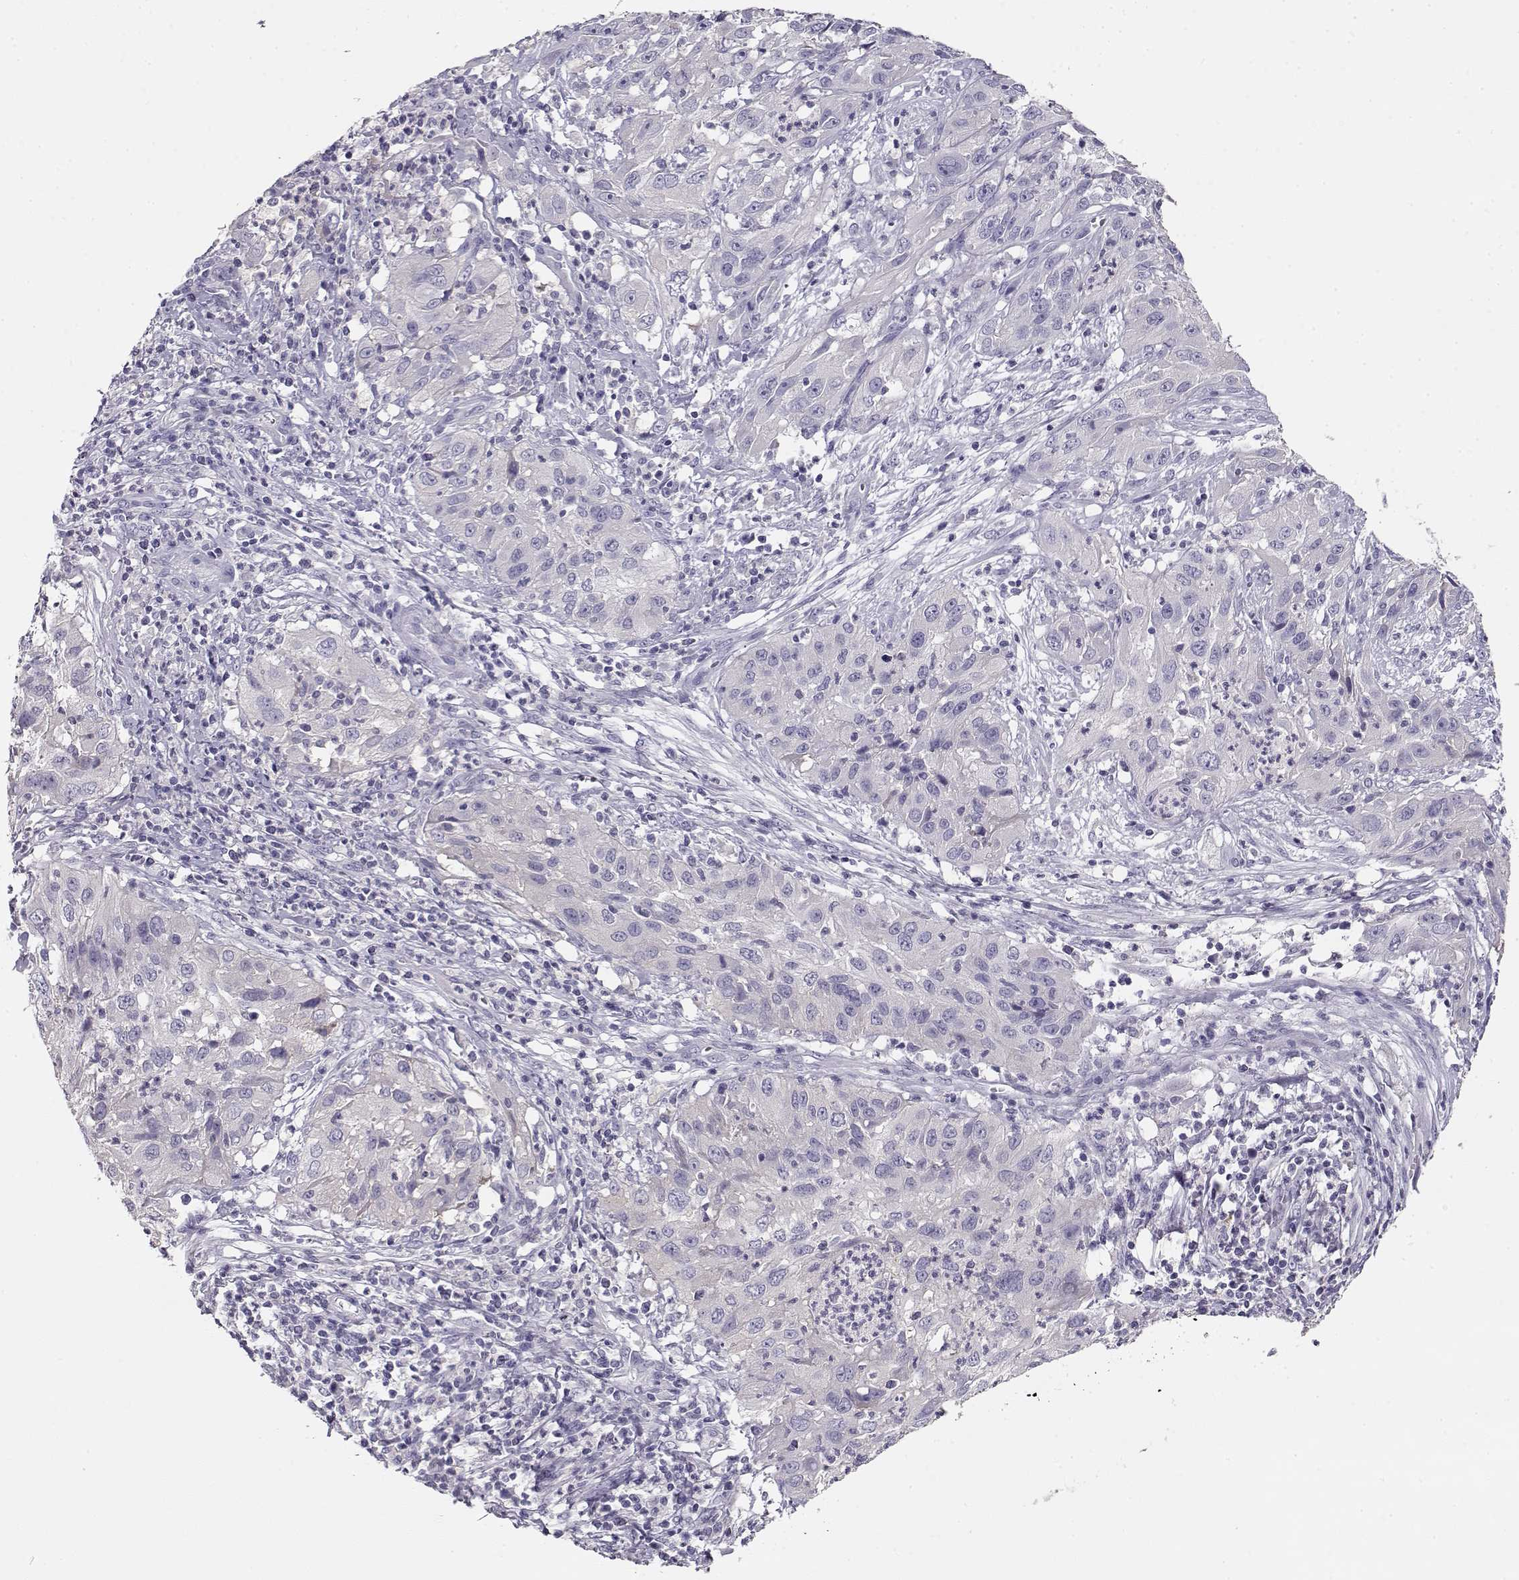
{"staining": {"intensity": "negative", "quantity": "none", "location": "none"}, "tissue": "cervical cancer", "cell_type": "Tumor cells", "image_type": "cancer", "snomed": [{"axis": "morphology", "description": "Squamous cell carcinoma, NOS"}, {"axis": "topography", "description": "Cervix"}], "caption": "Tumor cells are negative for protein expression in human cervical cancer (squamous cell carcinoma).", "gene": "NDRG4", "patient": {"sex": "female", "age": 32}}